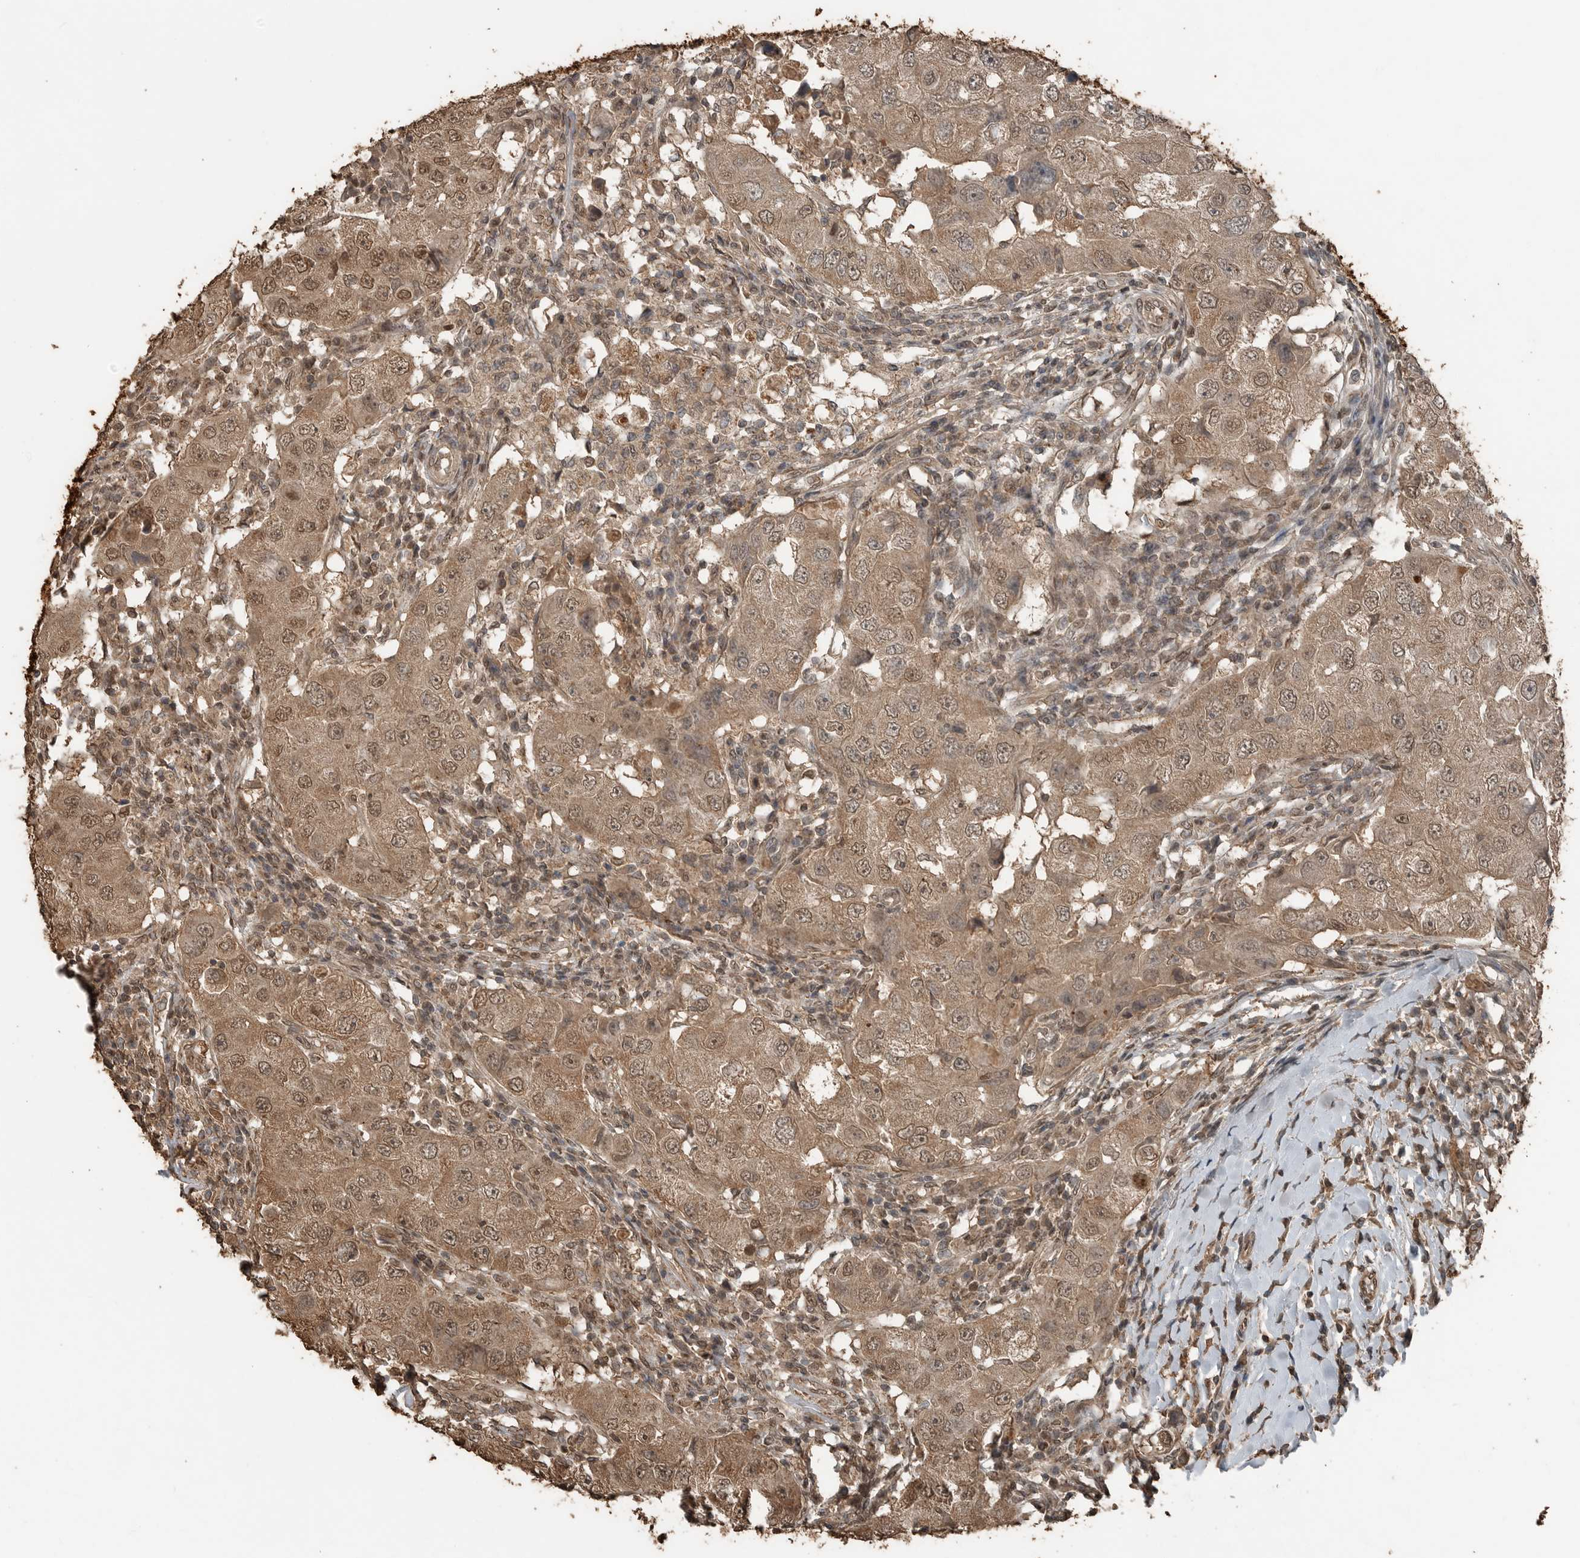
{"staining": {"intensity": "moderate", "quantity": ">75%", "location": "cytoplasmic/membranous,nuclear"}, "tissue": "breast cancer", "cell_type": "Tumor cells", "image_type": "cancer", "snomed": [{"axis": "morphology", "description": "Duct carcinoma"}, {"axis": "topography", "description": "Breast"}], "caption": "This is a photomicrograph of IHC staining of breast cancer (invasive ductal carcinoma), which shows moderate positivity in the cytoplasmic/membranous and nuclear of tumor cells.", "gene": "BLZF1", "patient": {"sex": "female", "age": 27}}